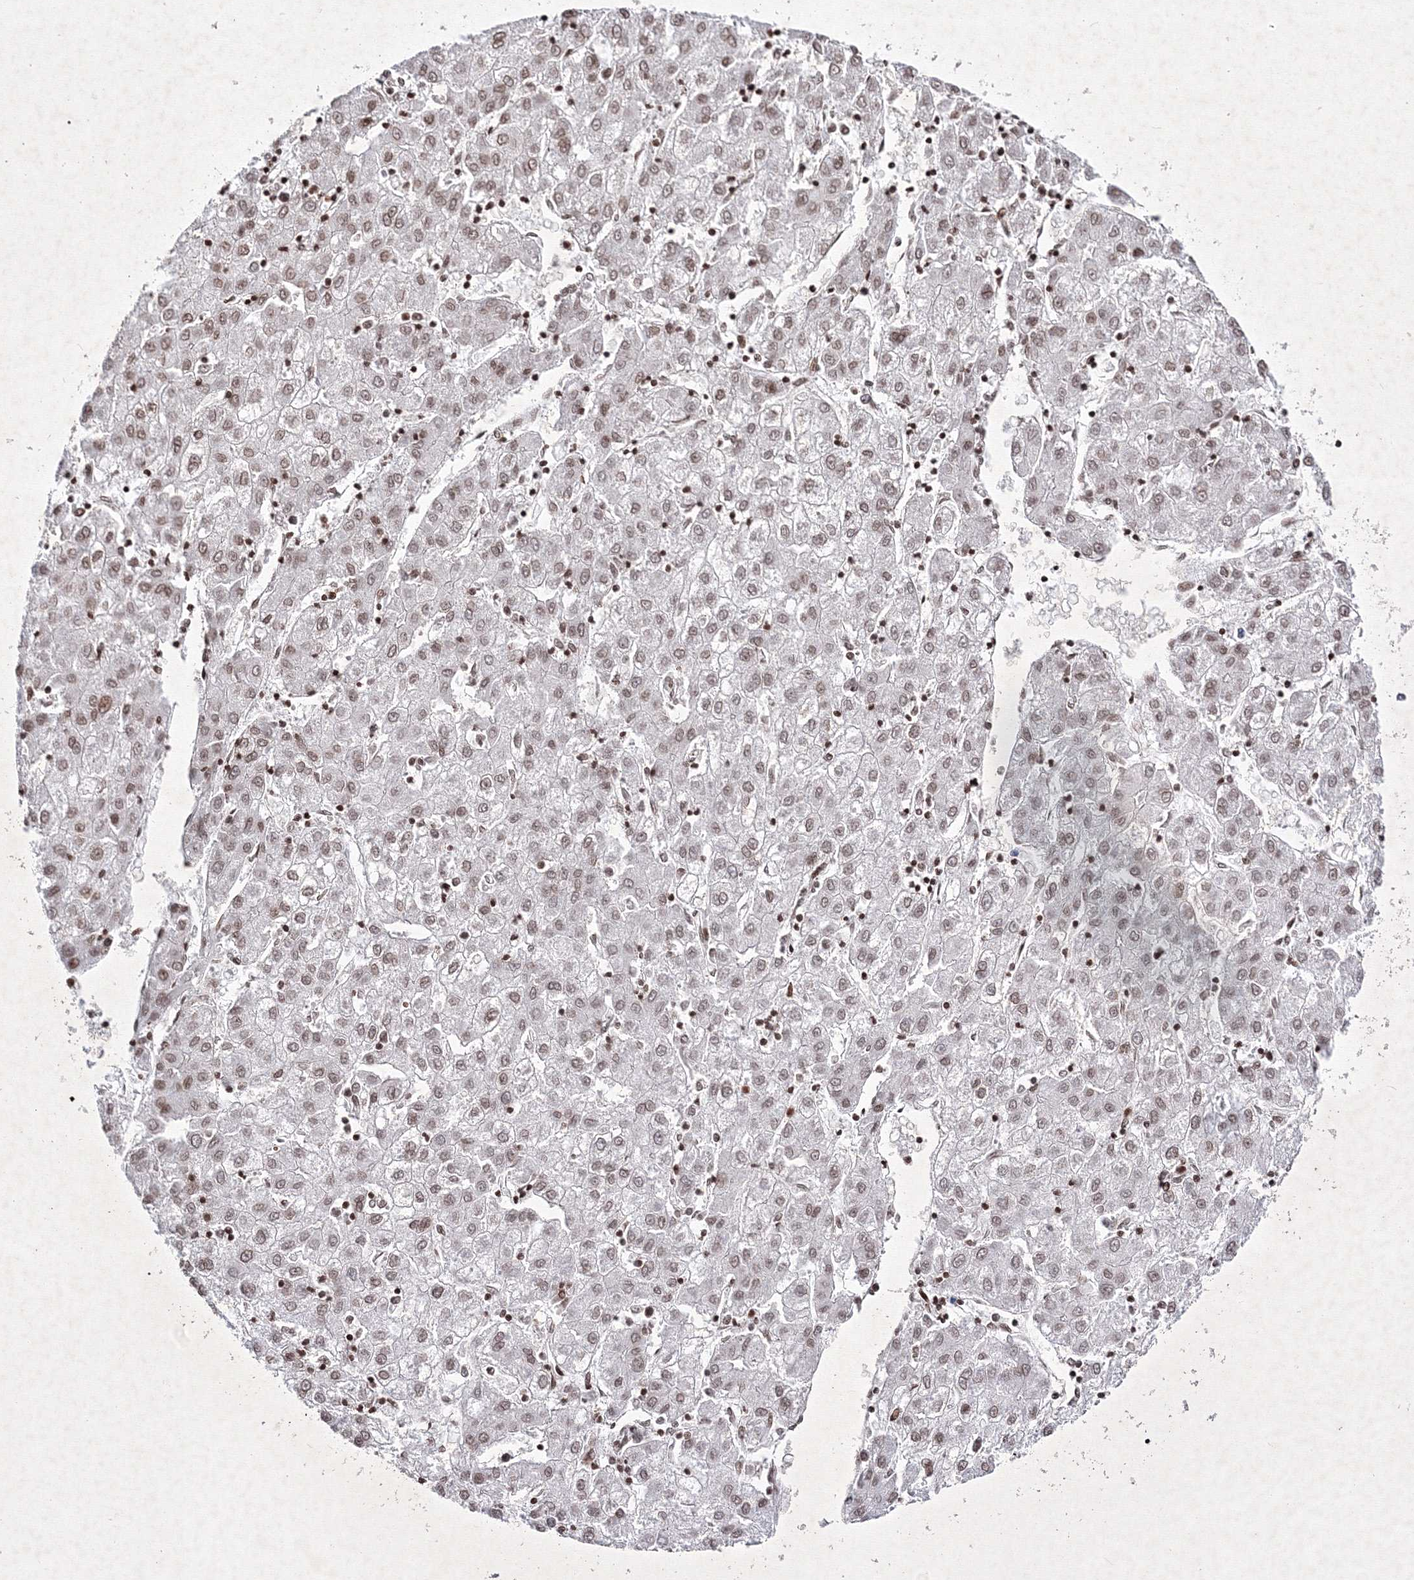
{"staining": {"intensity": "weak", "quantity": "25%-75%", "location": "nuclear"}, "tissue": "liver cancer", "cell_type": "Tumor cells", "image_type": "cancer", "snomed": [{"axis": "morphology", "description": "Carcinoma, Hepatocellular, NOS"}, {"axis": "topography", "description": "Liver"}], "caption": "DAB (3,3'-diaminobenzidine) immunohistochemical staining of hepatocellular carcinoma (liver) exhibits weak nuclear protein staining in approximately 25%-75% of tumor cells.", "gene": "SMIM29", "patient": {"sex": "male", "age": 72}}